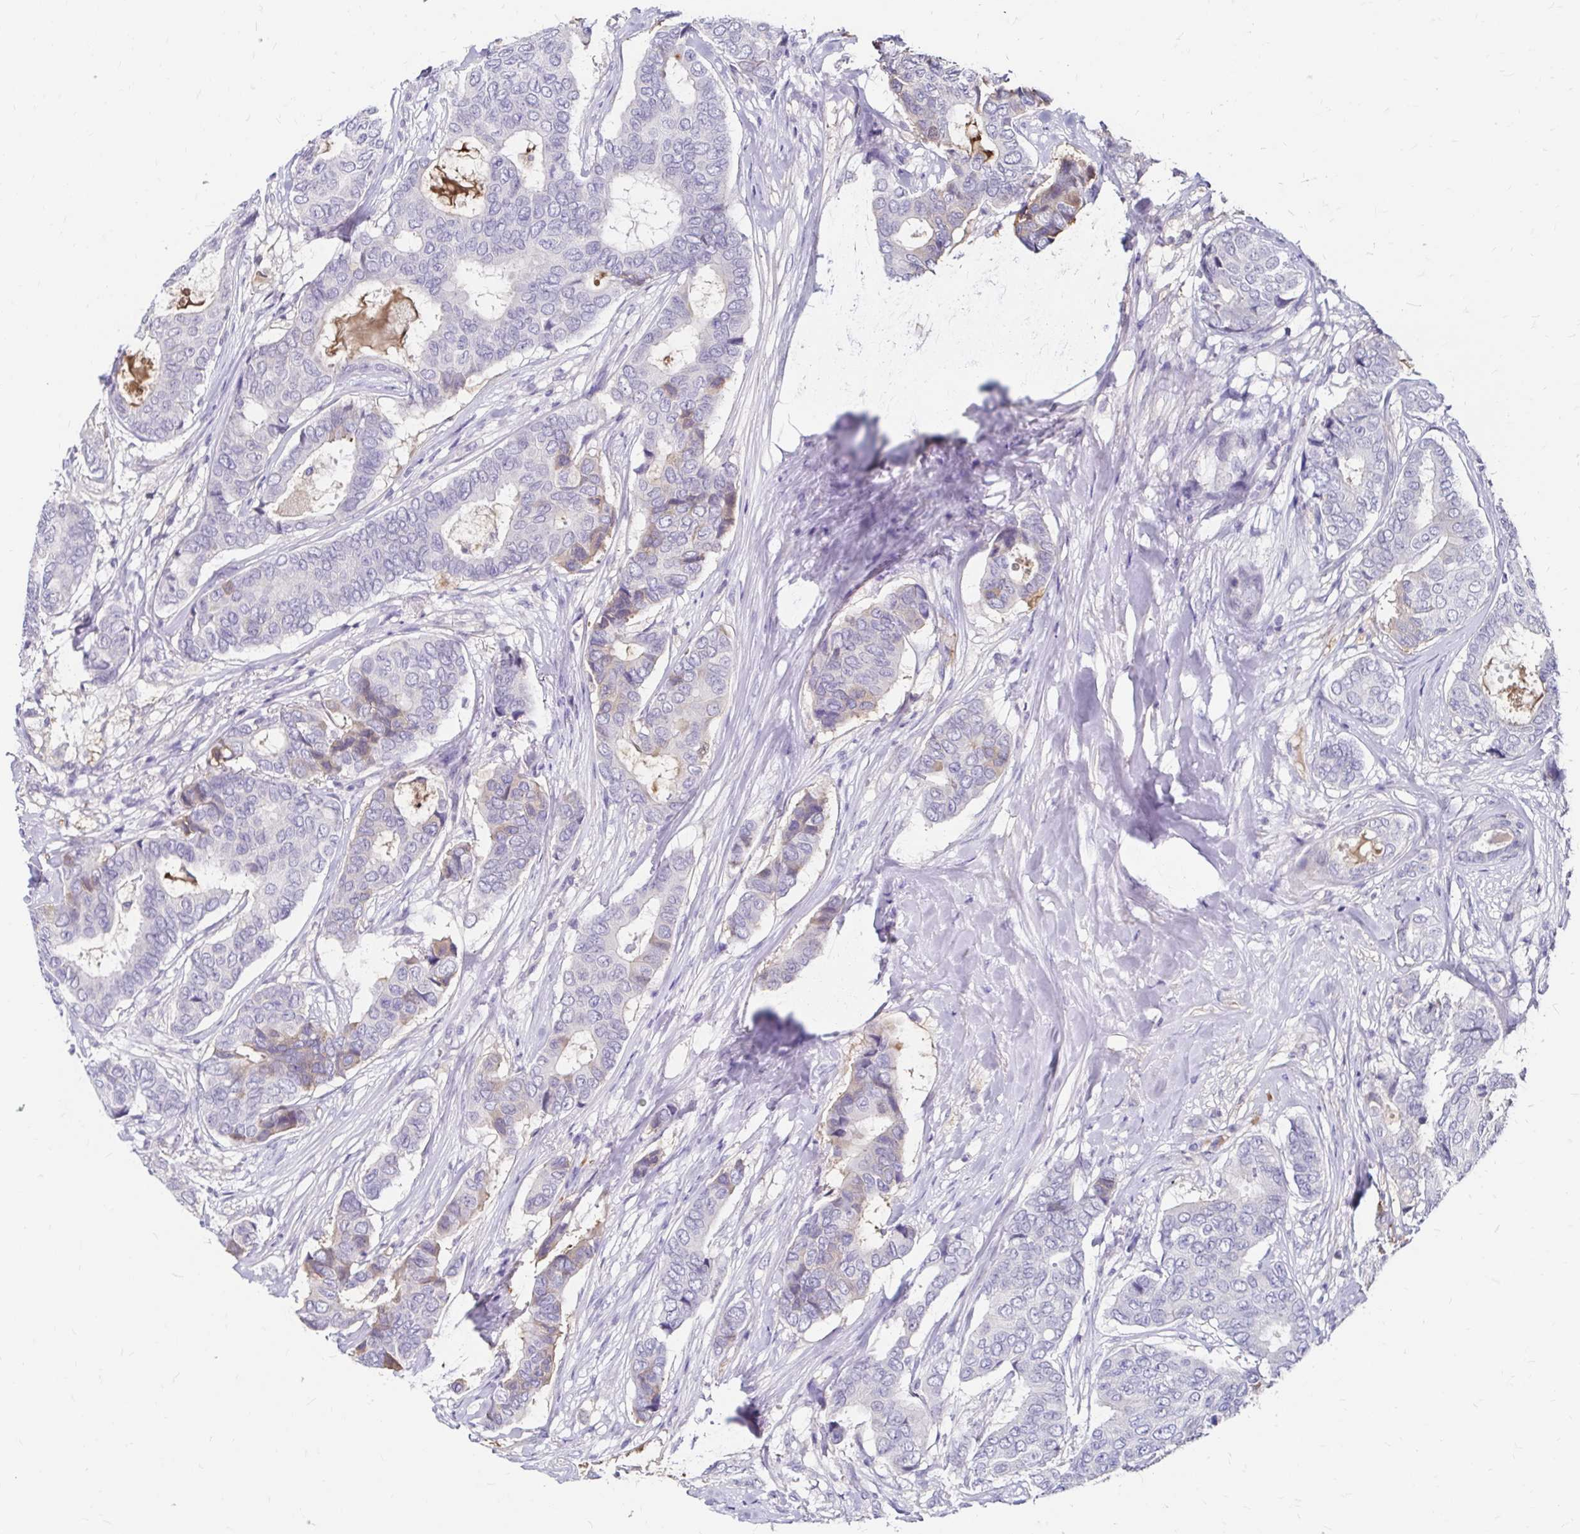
{"staining": {"intensity": "weak", "quantity": "<25%", "location": "cytoplasmic/membranous"}, "tissue": "breast cancer", "cell_type": "Tumor cells", "image_type": "cancer", "snomed": [{"axis": "morphology", "description": "Duct carcinoma"}, {"axis": "topography", "description": "Breast"}], "caption": "Immunohistochemical staining of human breast cancer (intraductal carcinoma) demonstrates no significant staining in tumor cells.", "gene": "SCG3", "patient": {"sex": "female", "age": 75}}